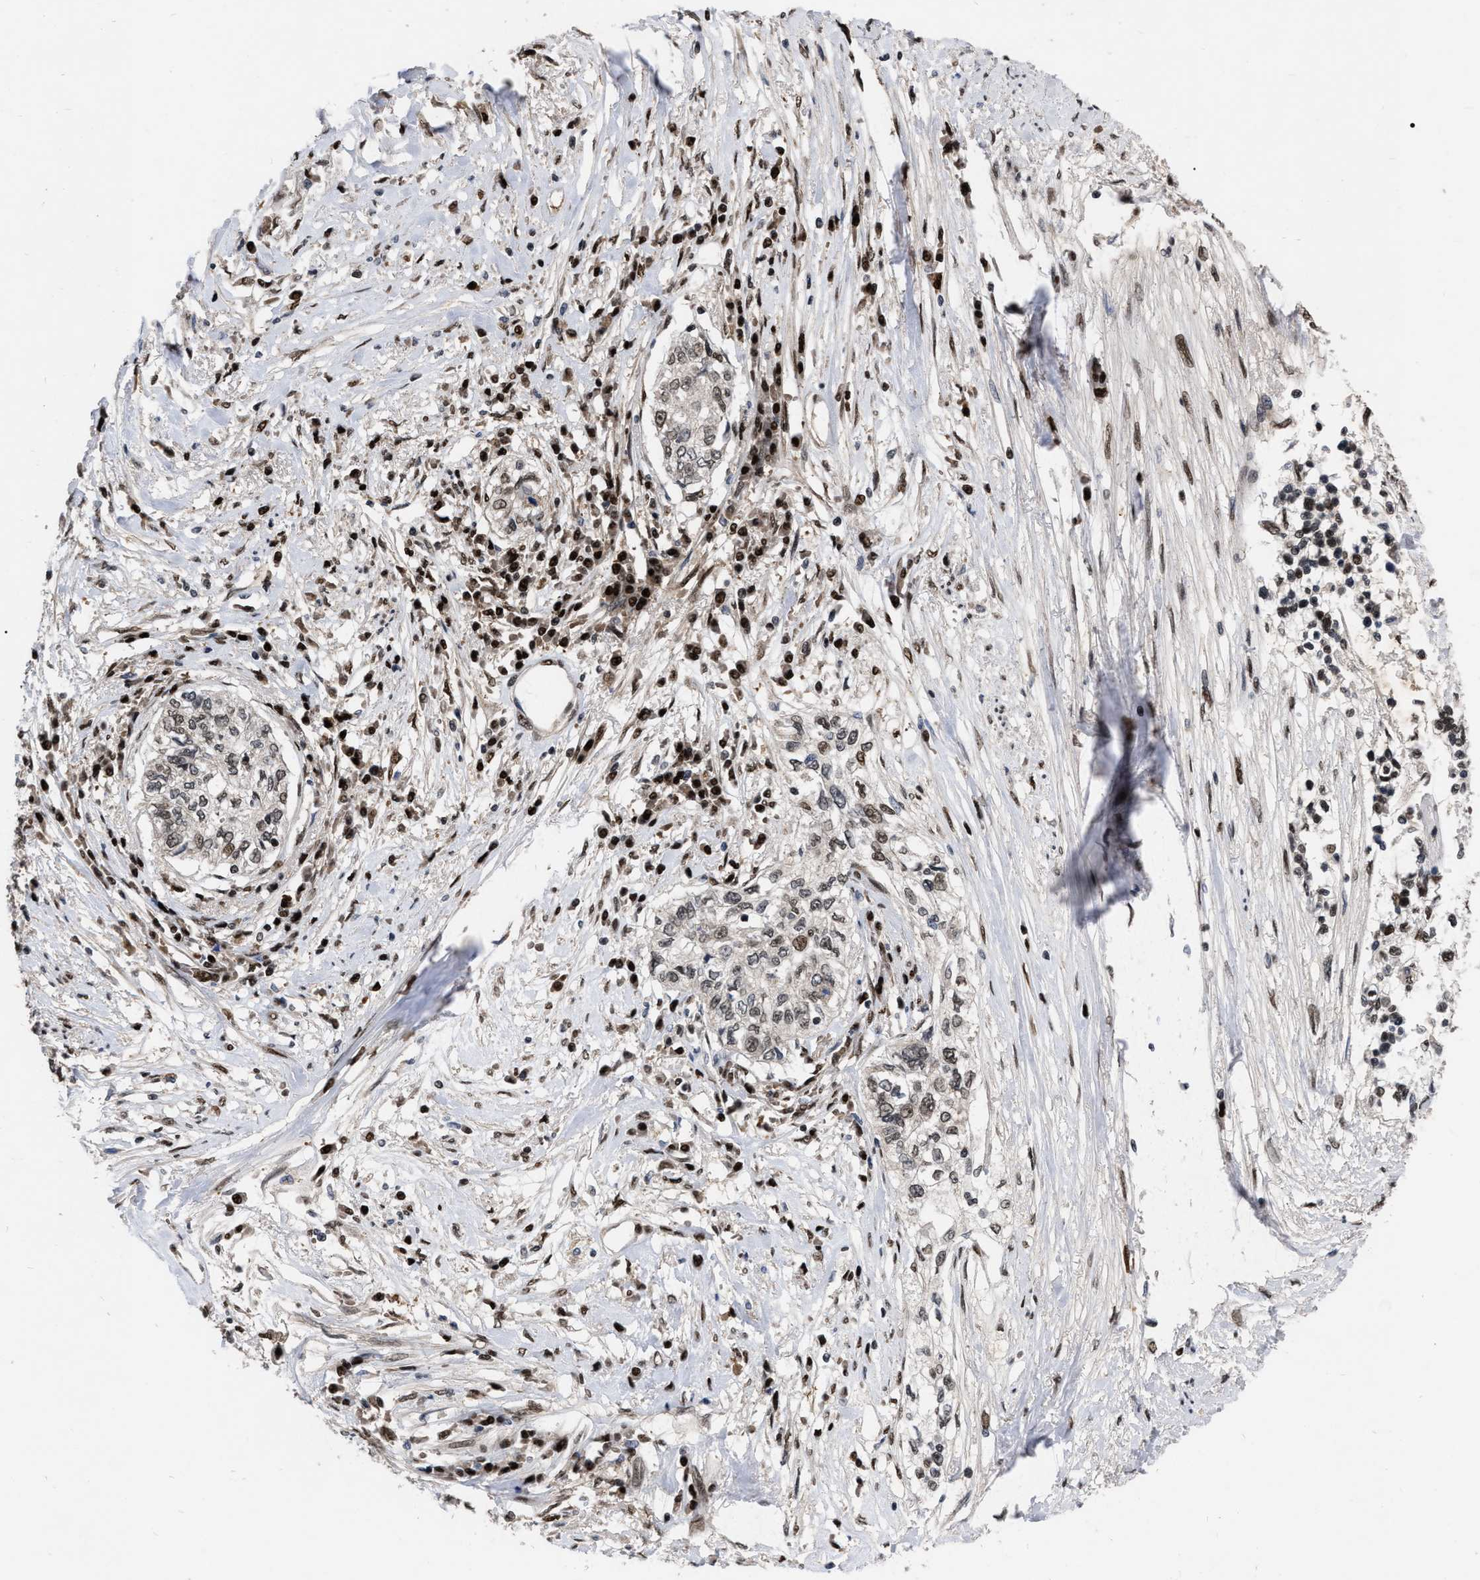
{"staining": {"intensity": "weak", "quantity": ">75%", "location": "nuclear"}, "tissue": "cervical cancer", "cell_type": "Tumor cells", "image_type": "cancer", "snomed": [{"axis": "morphology", "description": "Squamous cell carcinoma, NOS"}, {"axis": "topography", "description": "Cervix"}], "caption": "A low amount of weak nuclear staining is present in approximately >75% of tumor cells in cervical squamous cell carcinoma tissue.", "gene": "MDM4", "patient": {"sex": "female", "age": 57}}